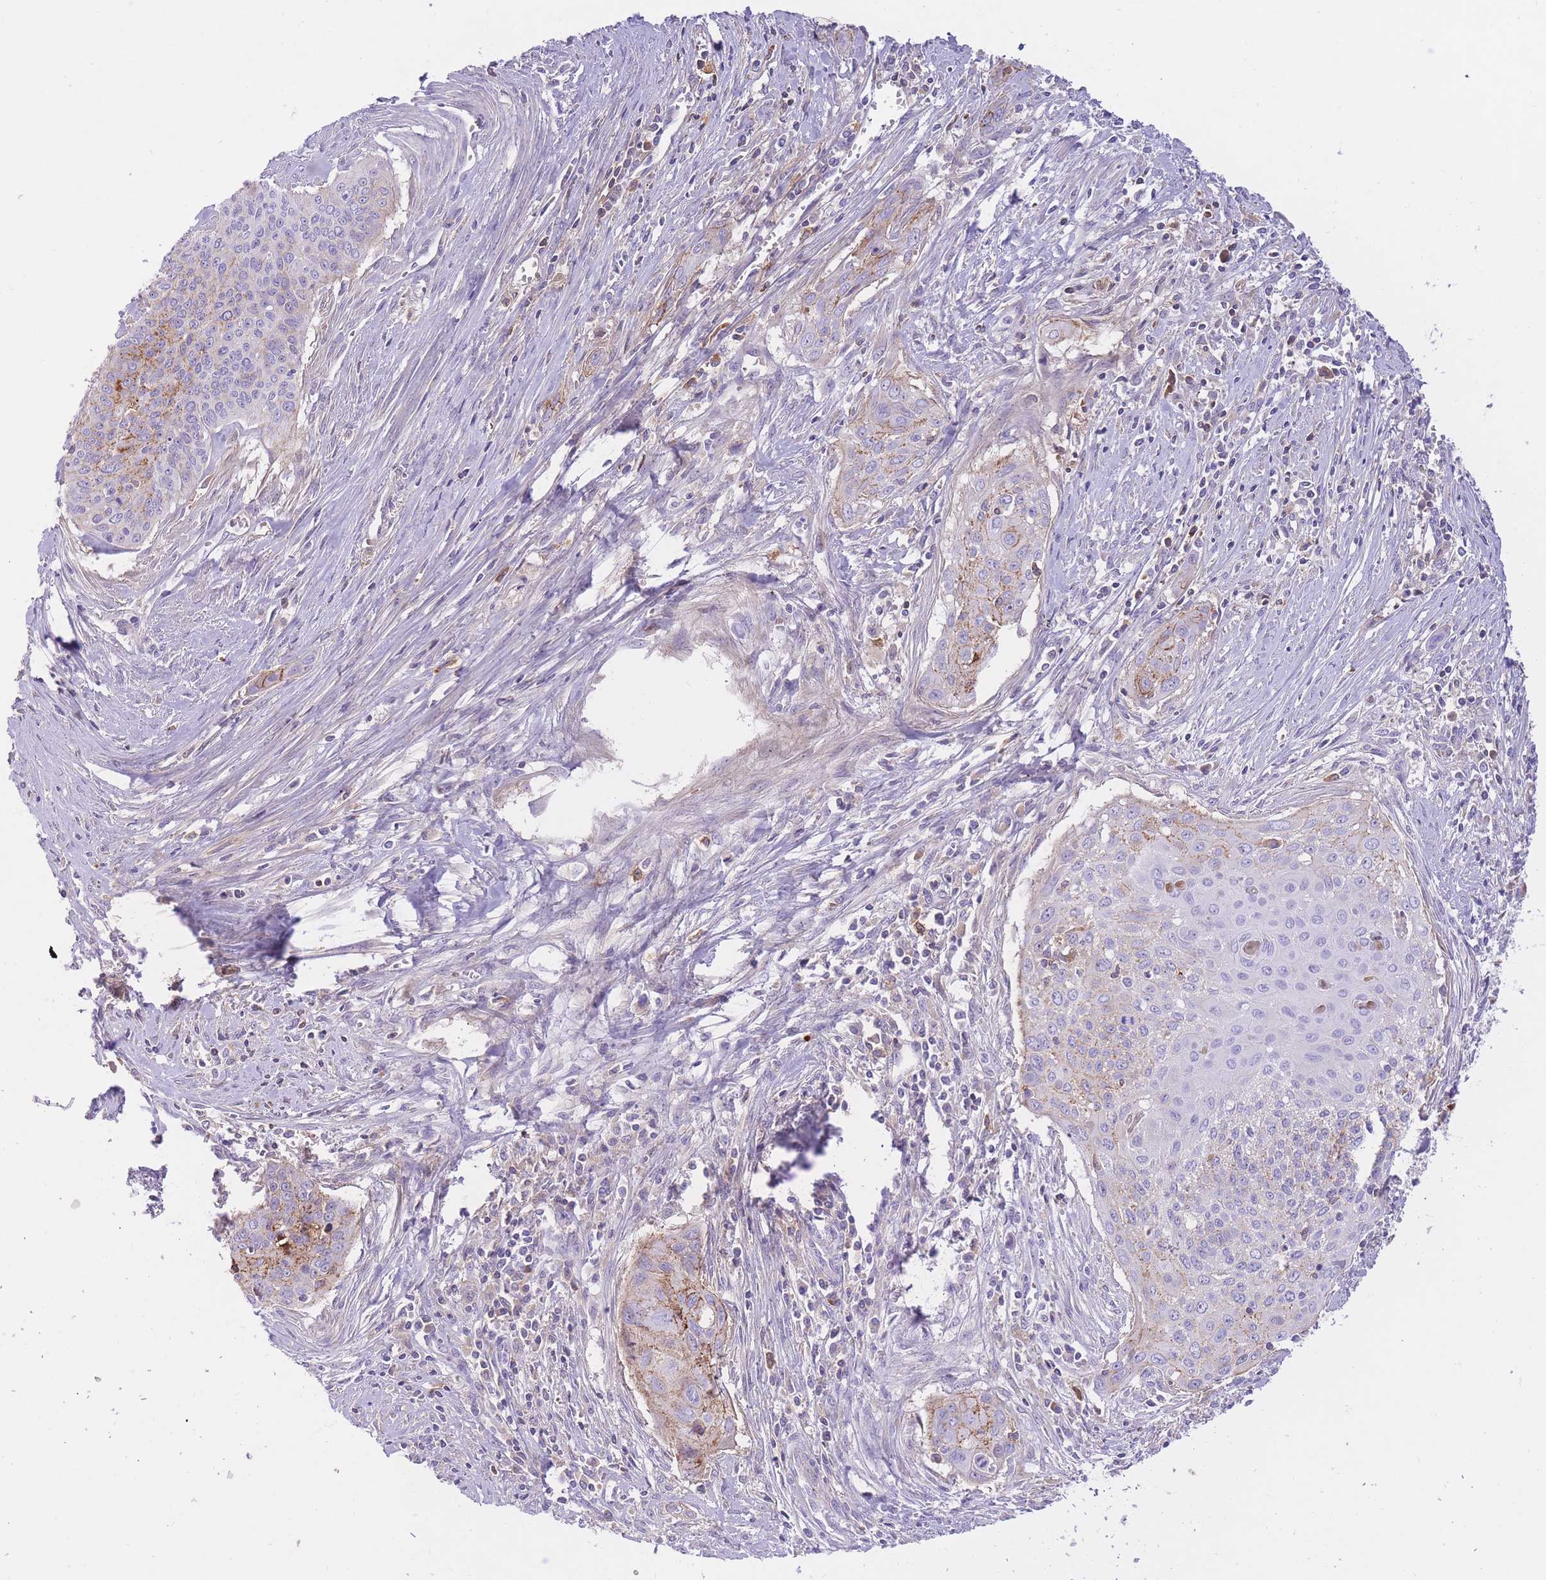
{"staining": {"intensity": "moderate", "quantity": "<25%", "location": "cytoplasmic/membranous"}, "tissue": "cervical cancer", "cell_type": "Tumor cells", "image_type": "cancer", "snomed": [{"axis": "morphology", "description": "Squamous cell carcinoma, NOS"}, {"axis": "topography", "description": "Cervix"}], "caption": "Cervical cancer stained for a protein (brown) displays moderate cytoplasmic/membranous positive expression in approximately <25% of tumor cells.", "gene": "HRG", "patient": {"sex": "female", "age": 55}}